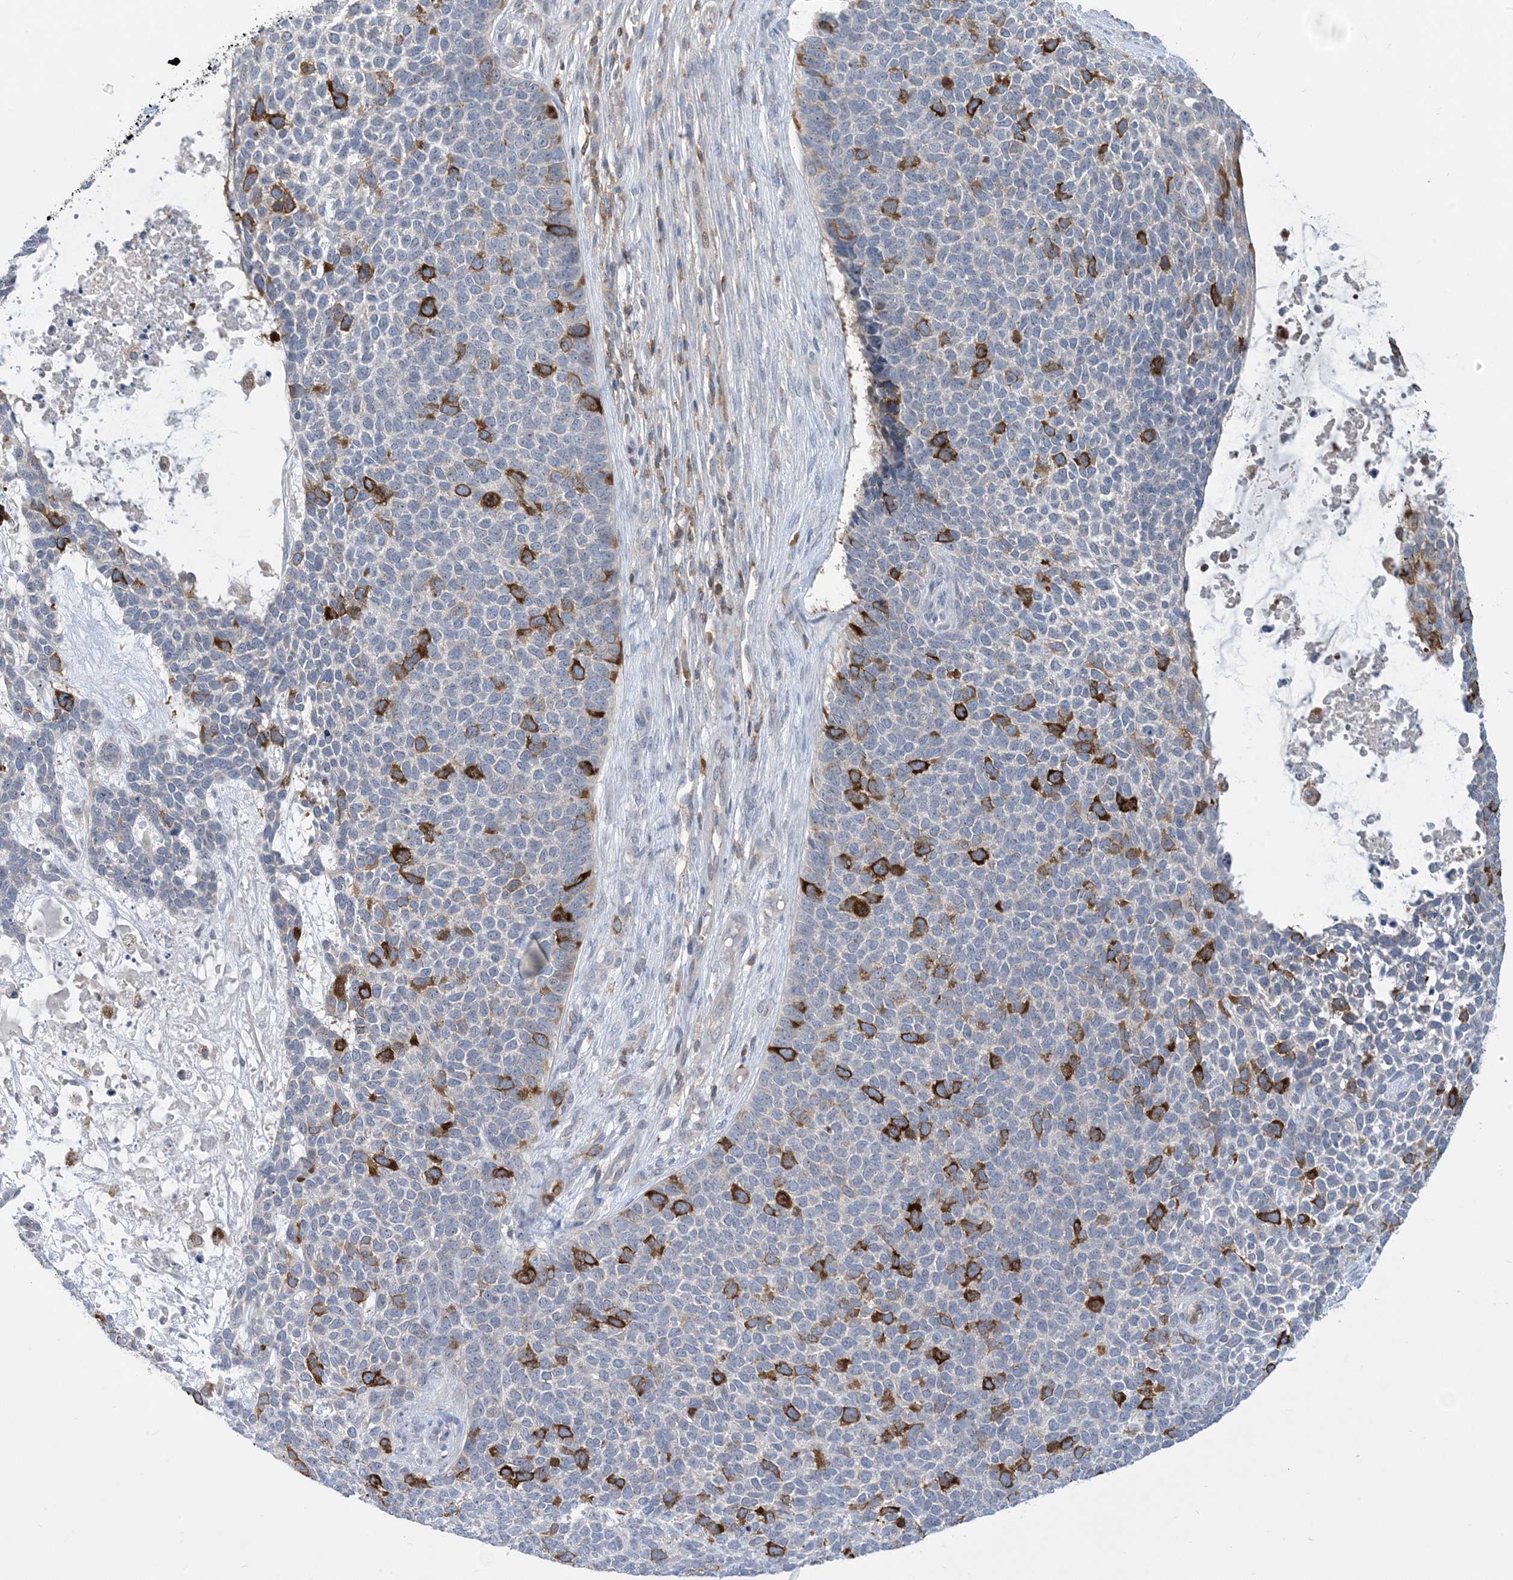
{"staining": {"intensity": "strong", "quantity": "<25%", "location": "cytoplasmic/membranous"}, "tissue": "skin cancer", "cell_type": "Tumor cells", "image_type": "cancer", "snomed": [{"axis": "morphology", "description": "Basal cell carcinoma"}, {"axis": "topography", "description": "Skin"}], "caption": "Skin cancer stained for a protein shows strong cytoplasmic/membranous positivity in tumor cells.", "gene": "AOC1", "patient": {"sex": "female", "age": 84}}